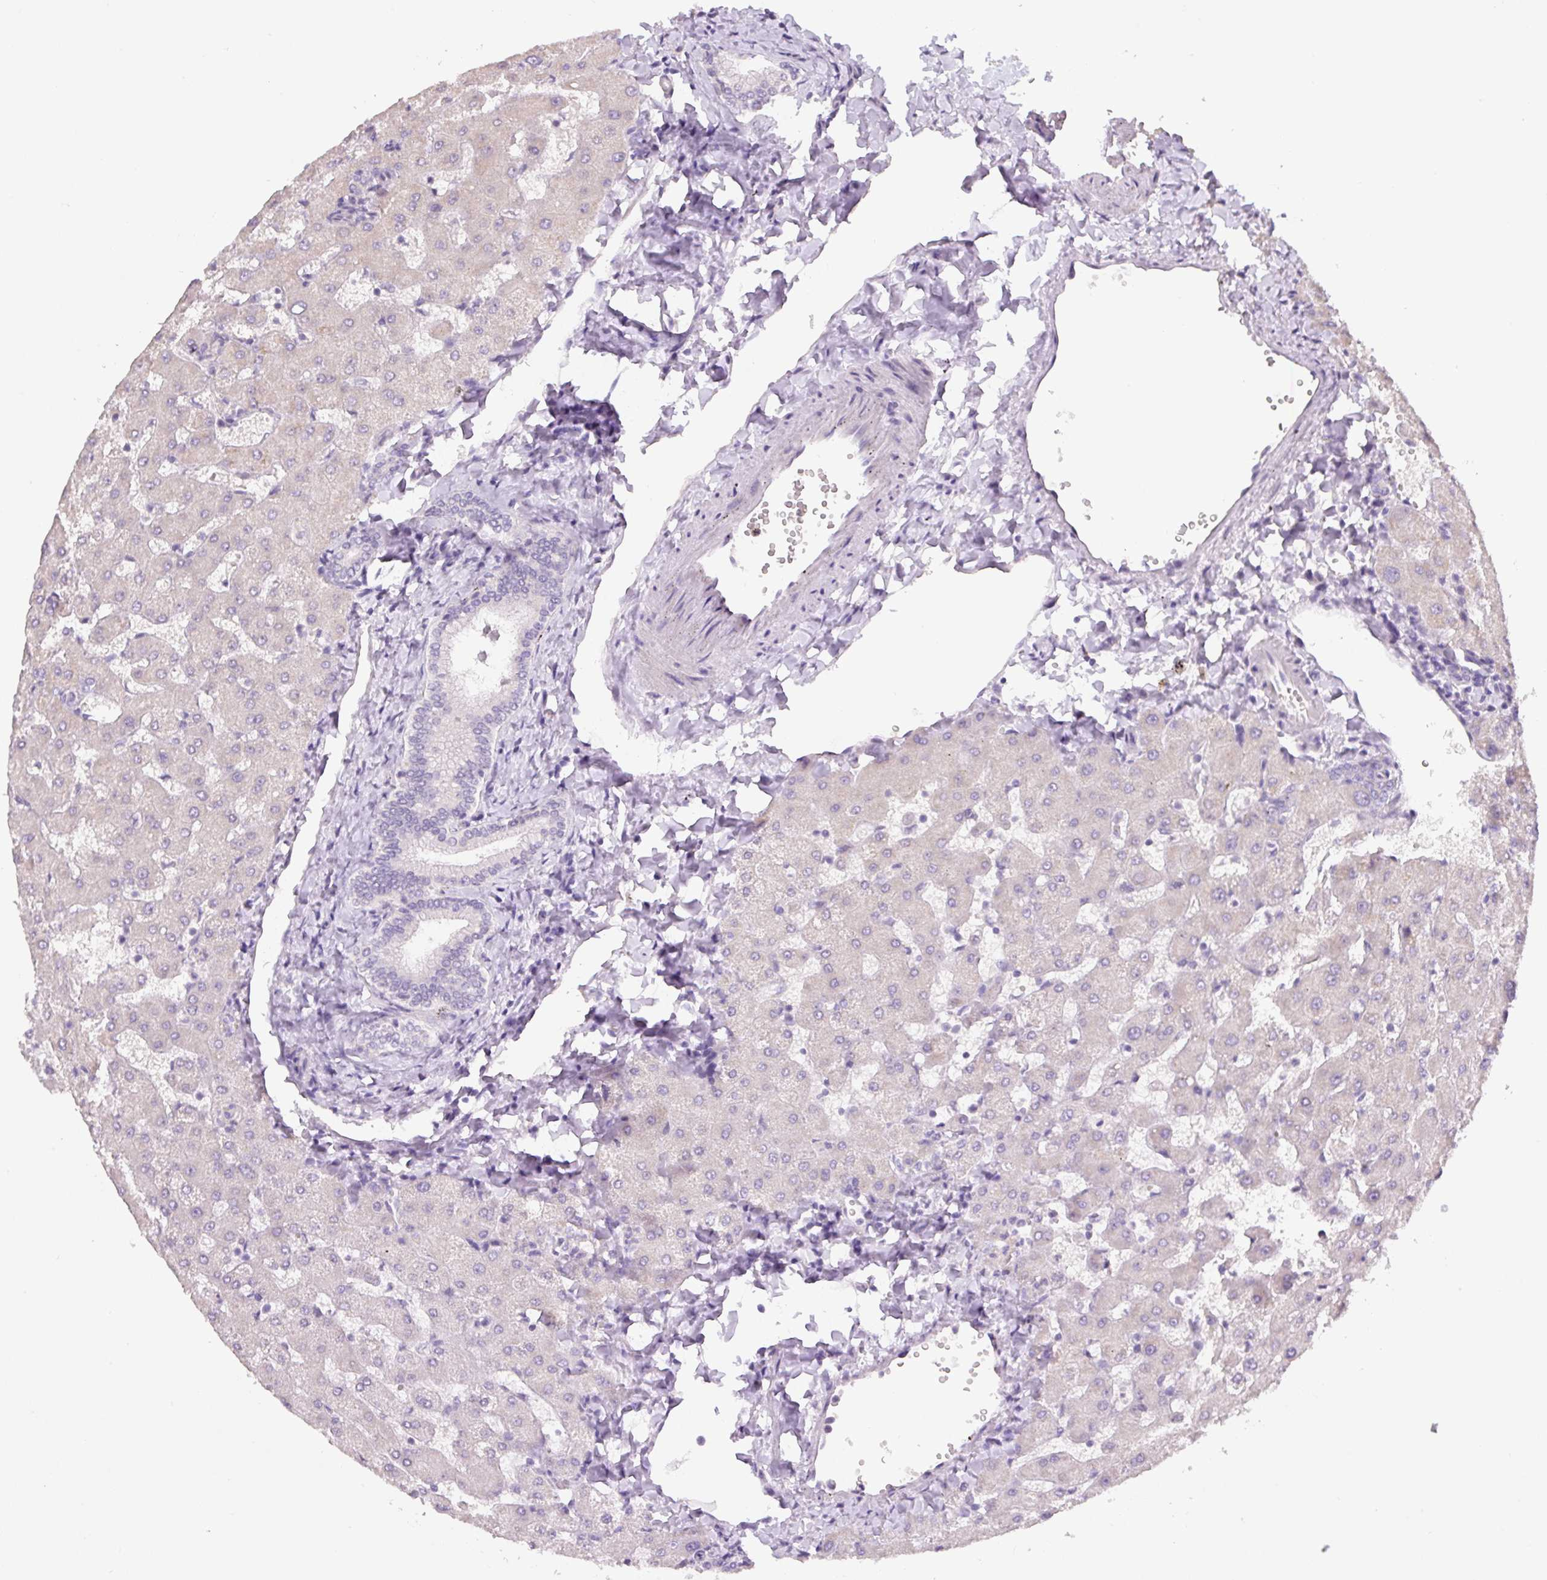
{"staining": {"intensity": "negative", "quantity": "none", "location": "none"}, "tissue": "liver", "cell_type": "Cholangiocytes", "image_type": "normal", "snomed": [{"axis": "morphology", "description": "Normal tissue, NOS"}, {"axis": "topography", "description": "Liver"}], "caption": "DAB (3,3'-diaminobenzidine) immunohistochemical staining of normal human liver shows no significant staining in cholangiocytes. Brightfield microscopy of immunohistochemistry (IHC) stained with DAB (brown) and hematoxylin (blue), captured at high magnification.", "gene": "UBL3", "patient": {"sex": "female", "age": 63}}